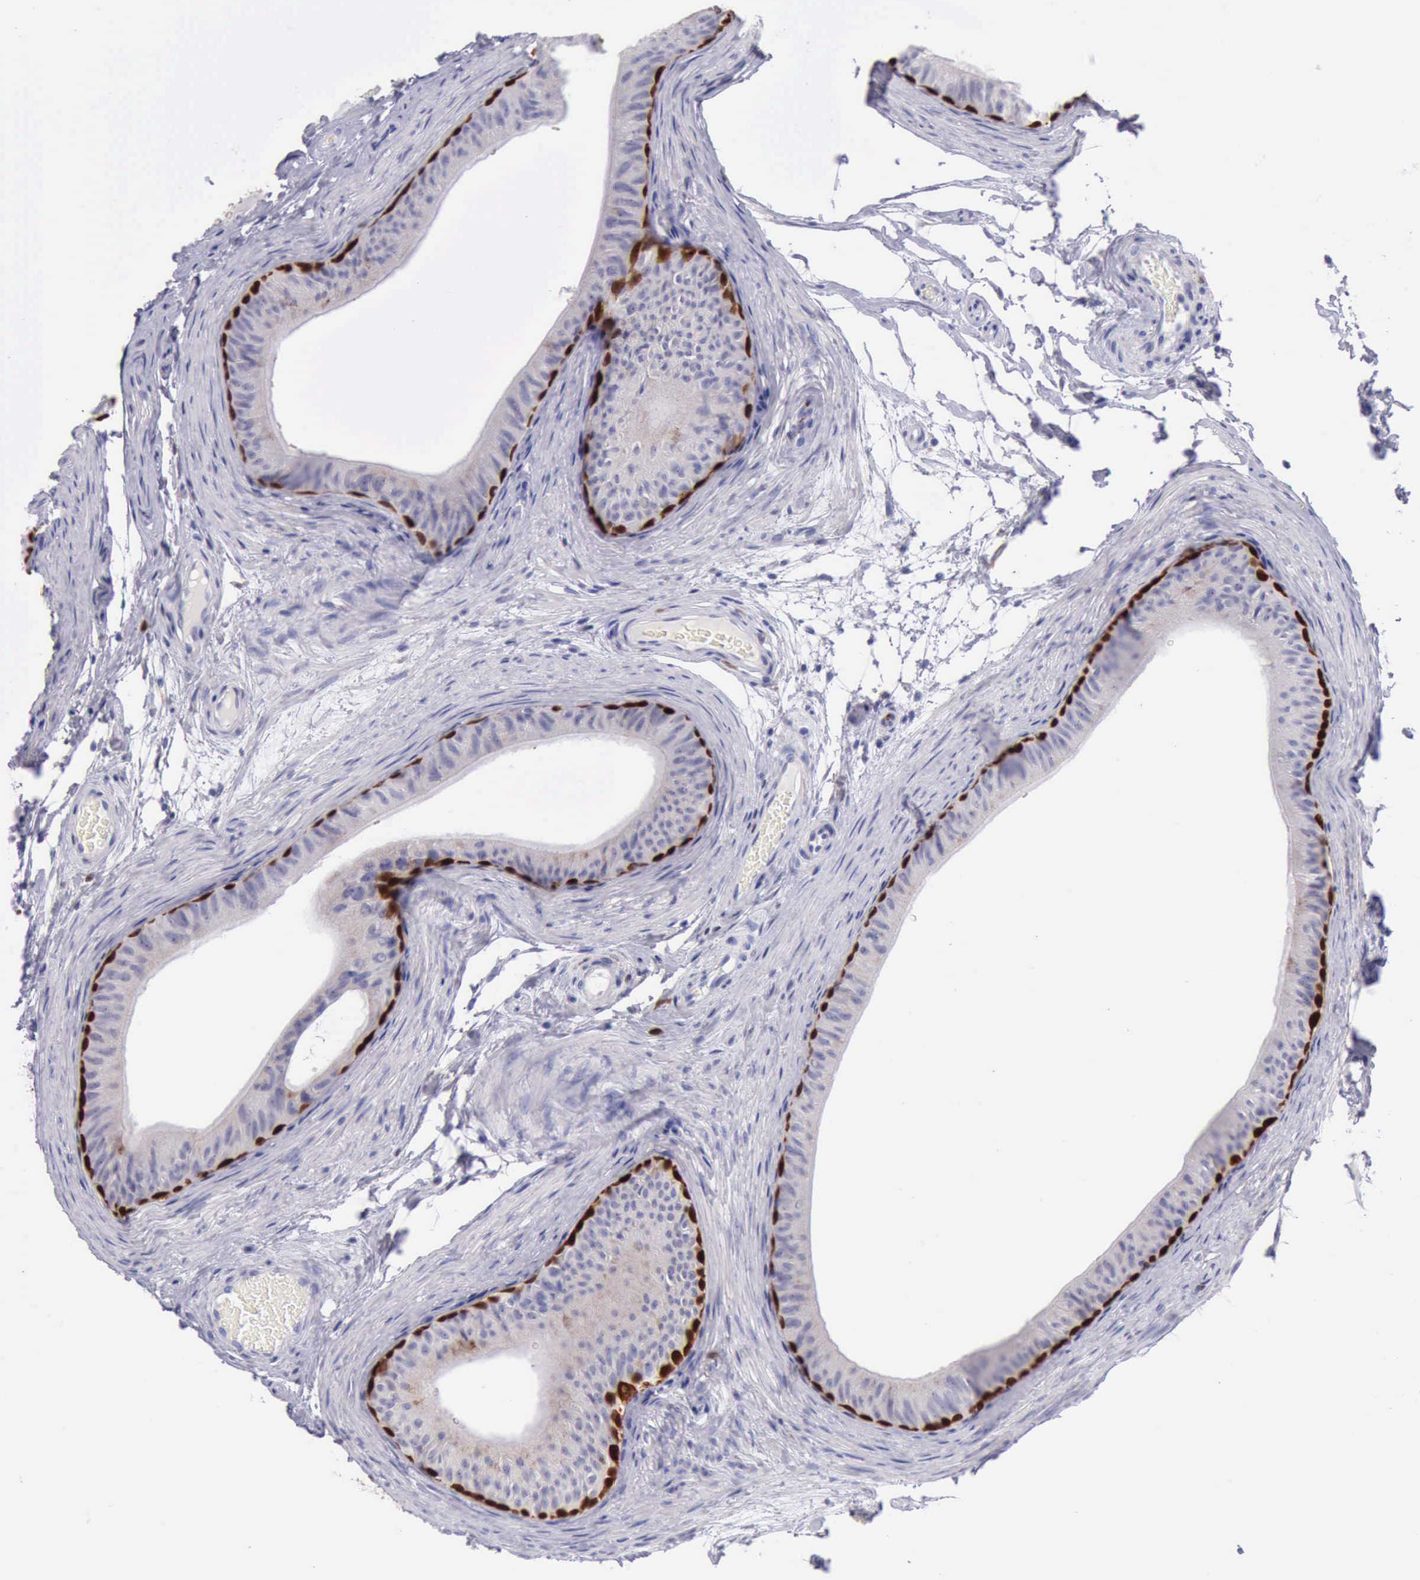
{"staining": {"intensity": "negative", "quantity": "none", "location": "none"}, "tissue": "epididymis", "cell_type": "Glandular cells", "image_type": "normal", "snomed": [{"axis": "morphology", "description": "Normal tissue, NOS"}, {"axis": "topography", "description": "Testis"}, {"axis": "topography", "description": "Epididymis"}], "caption": "This micrograph is of benign epididymis stained with immunohistochemistry (IHC) to label a protein in brown with the nuclei are counter-stained blue. There is no expression in glandular cells. (DAB (3,3'-diaminobenzidine) immunohistochemistry (IHC) visualized using brightfield microscopy, high magnification).", "gene": "CSTA", "patient": {"sex": "male", "age": 36}}